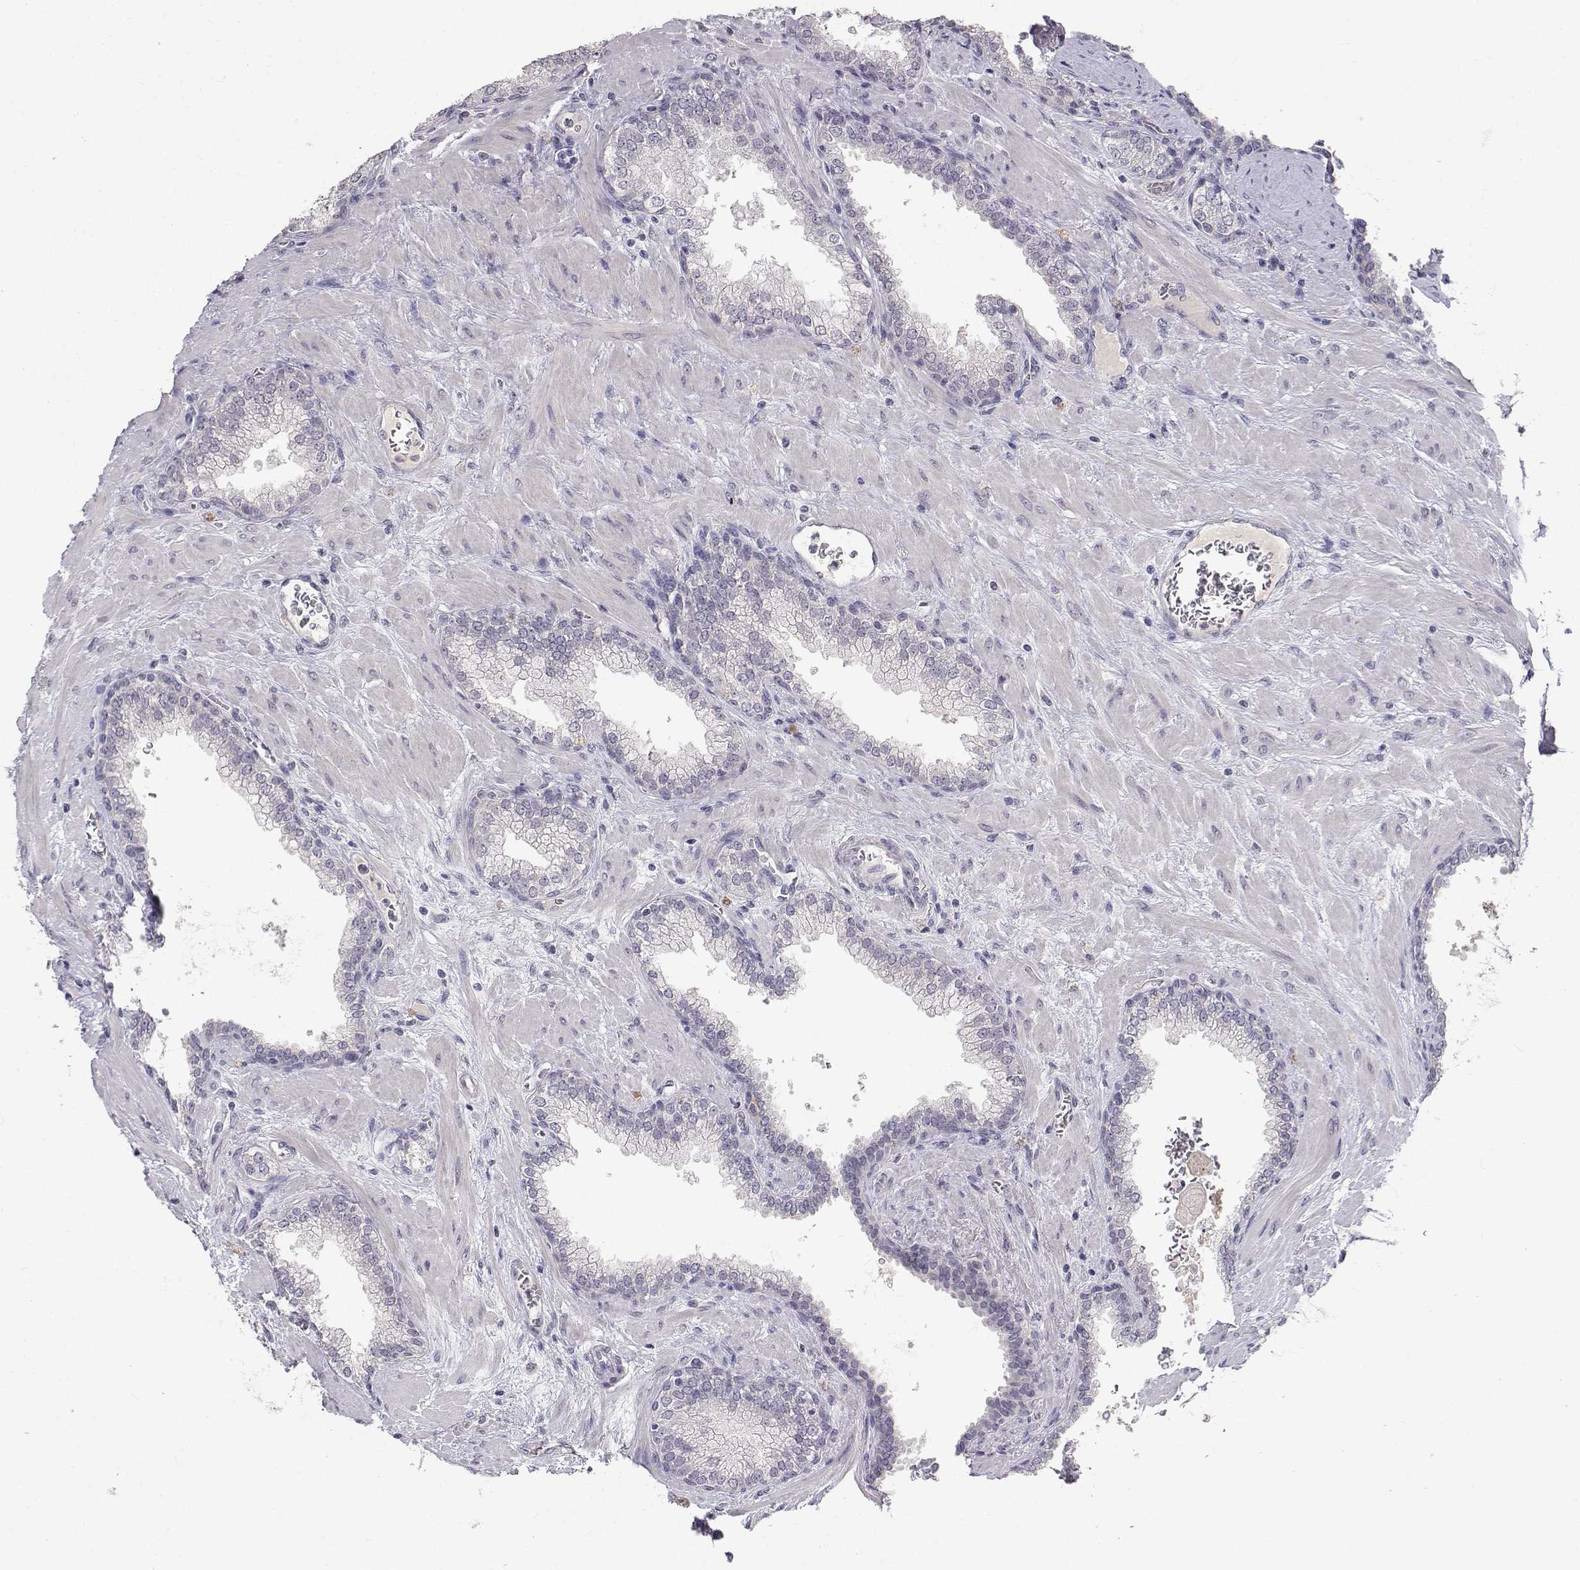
{"staining": {"intensity": "negative", "quantity": "none", "location": "none"}, "tissue": "prostate cancer", "cell_type": "Tumor cells", "image_type": "cancer", "snomed": [{"axis": "morphology", "description": "Adenocarcinoma, NOS"}, {"axis": "topography", "description": "Prostate"}], "caption": "There is no significant expression in tumor cells of prostate adenocarcinoma.", "gene": "SLC6A3", "patient": {"sex": "male", "age": 67}}